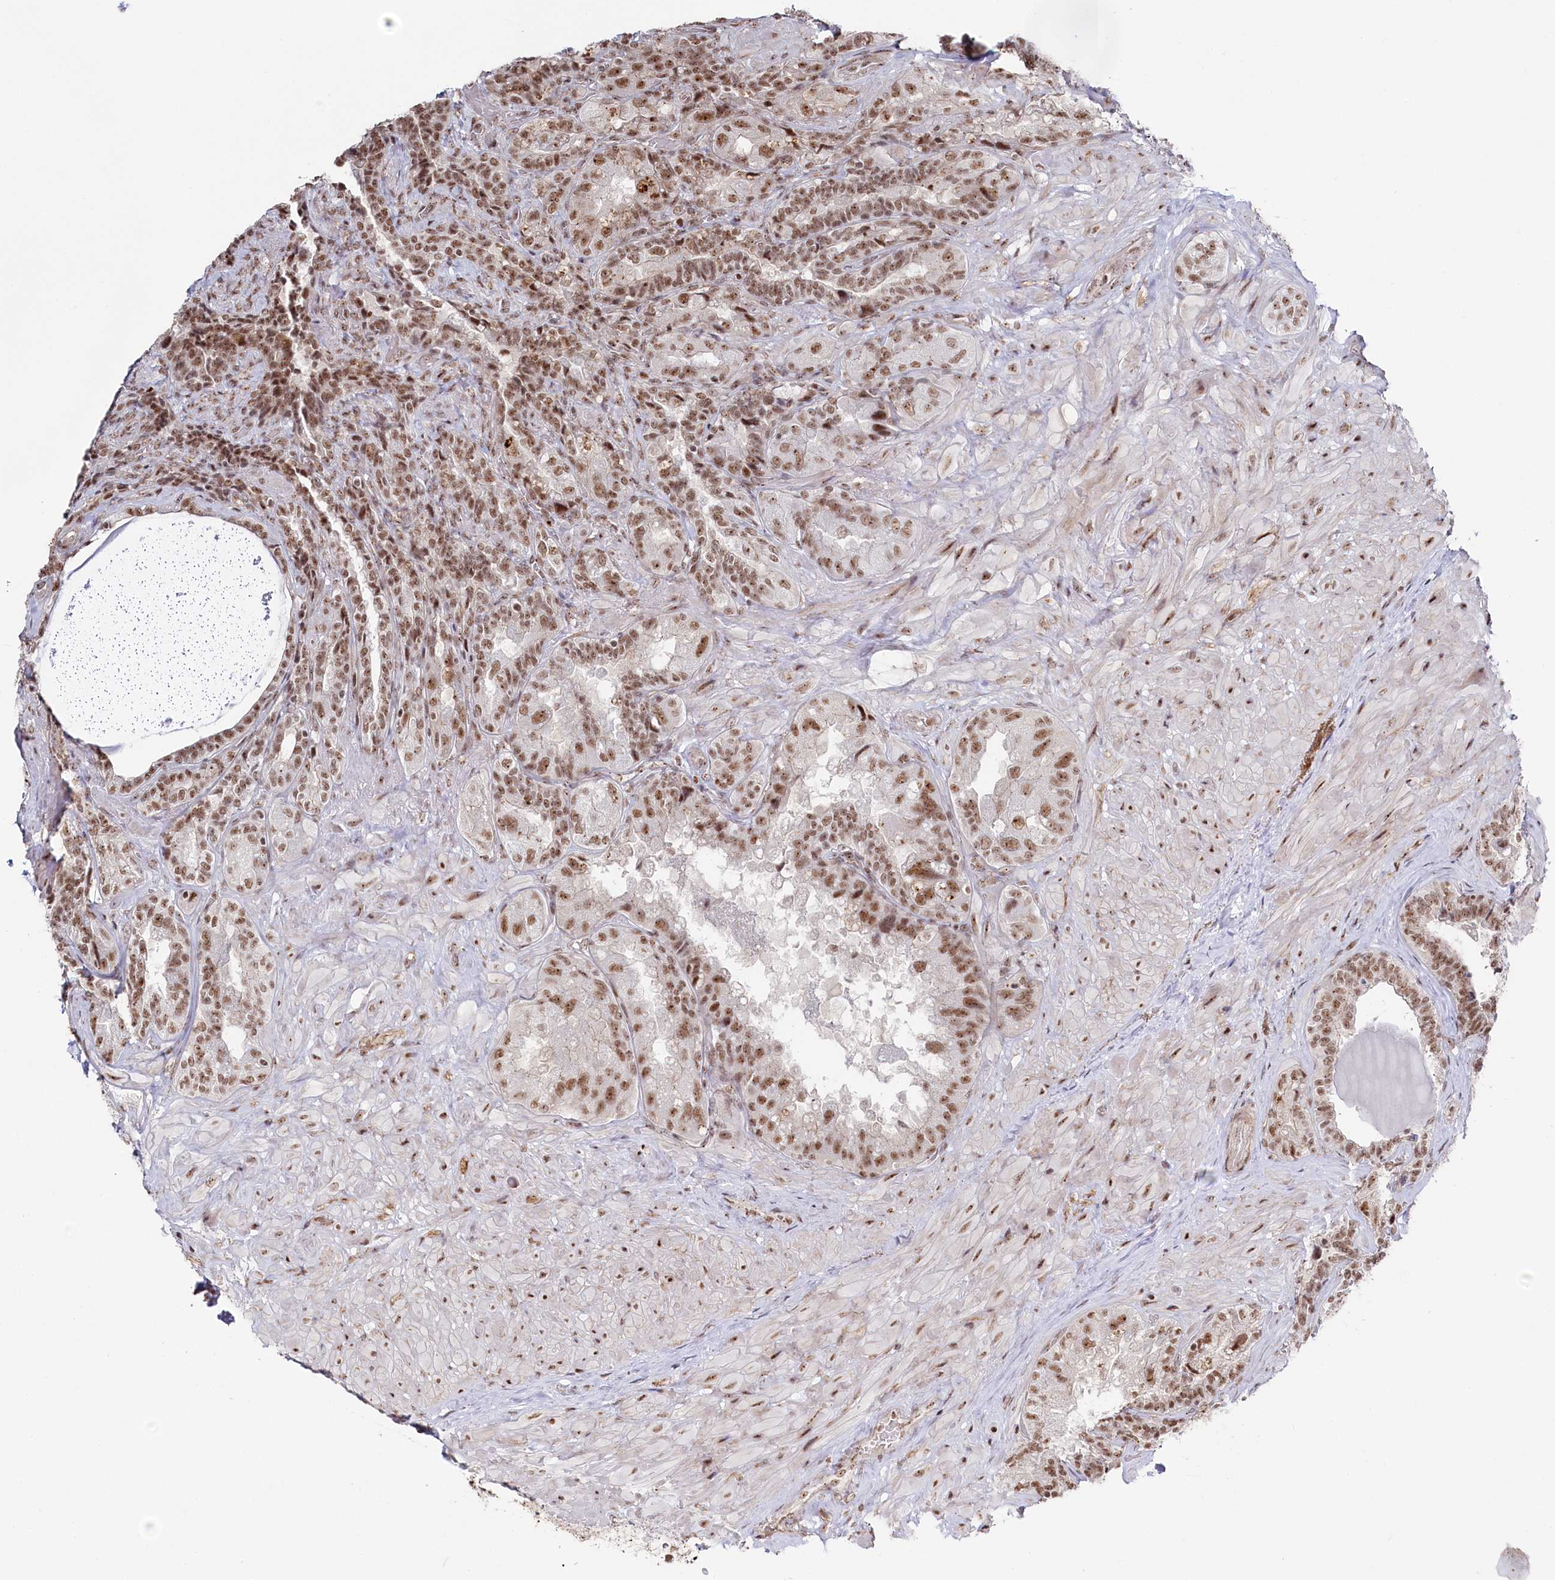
{"staining": {"intensity": "moderate", "quantity": ">75%", "location": "nuclear"}, "tissue": "seminal vesicle", "cell_type": "Glandular cells", "image_type": "normal", "snomed": [{"axis": "morphology", "description": "Normal tissue, NOS"}, {"axis": "topography", "description": "Prostate and seminal vesicle, NOS"}, {"axis": "topography", "description": "Prostate"}, {"axis": "topography", "description": "Seminal veicle"}], "caption": "Immunohistochemical staining of normal seminal vesicle reveals moderate nuclear protein expression in approximately >75% of glandular cells. Nuclei are stained in blue.", "gene": "POLR2H", "patient": {"sex": "male", "age": 67}}